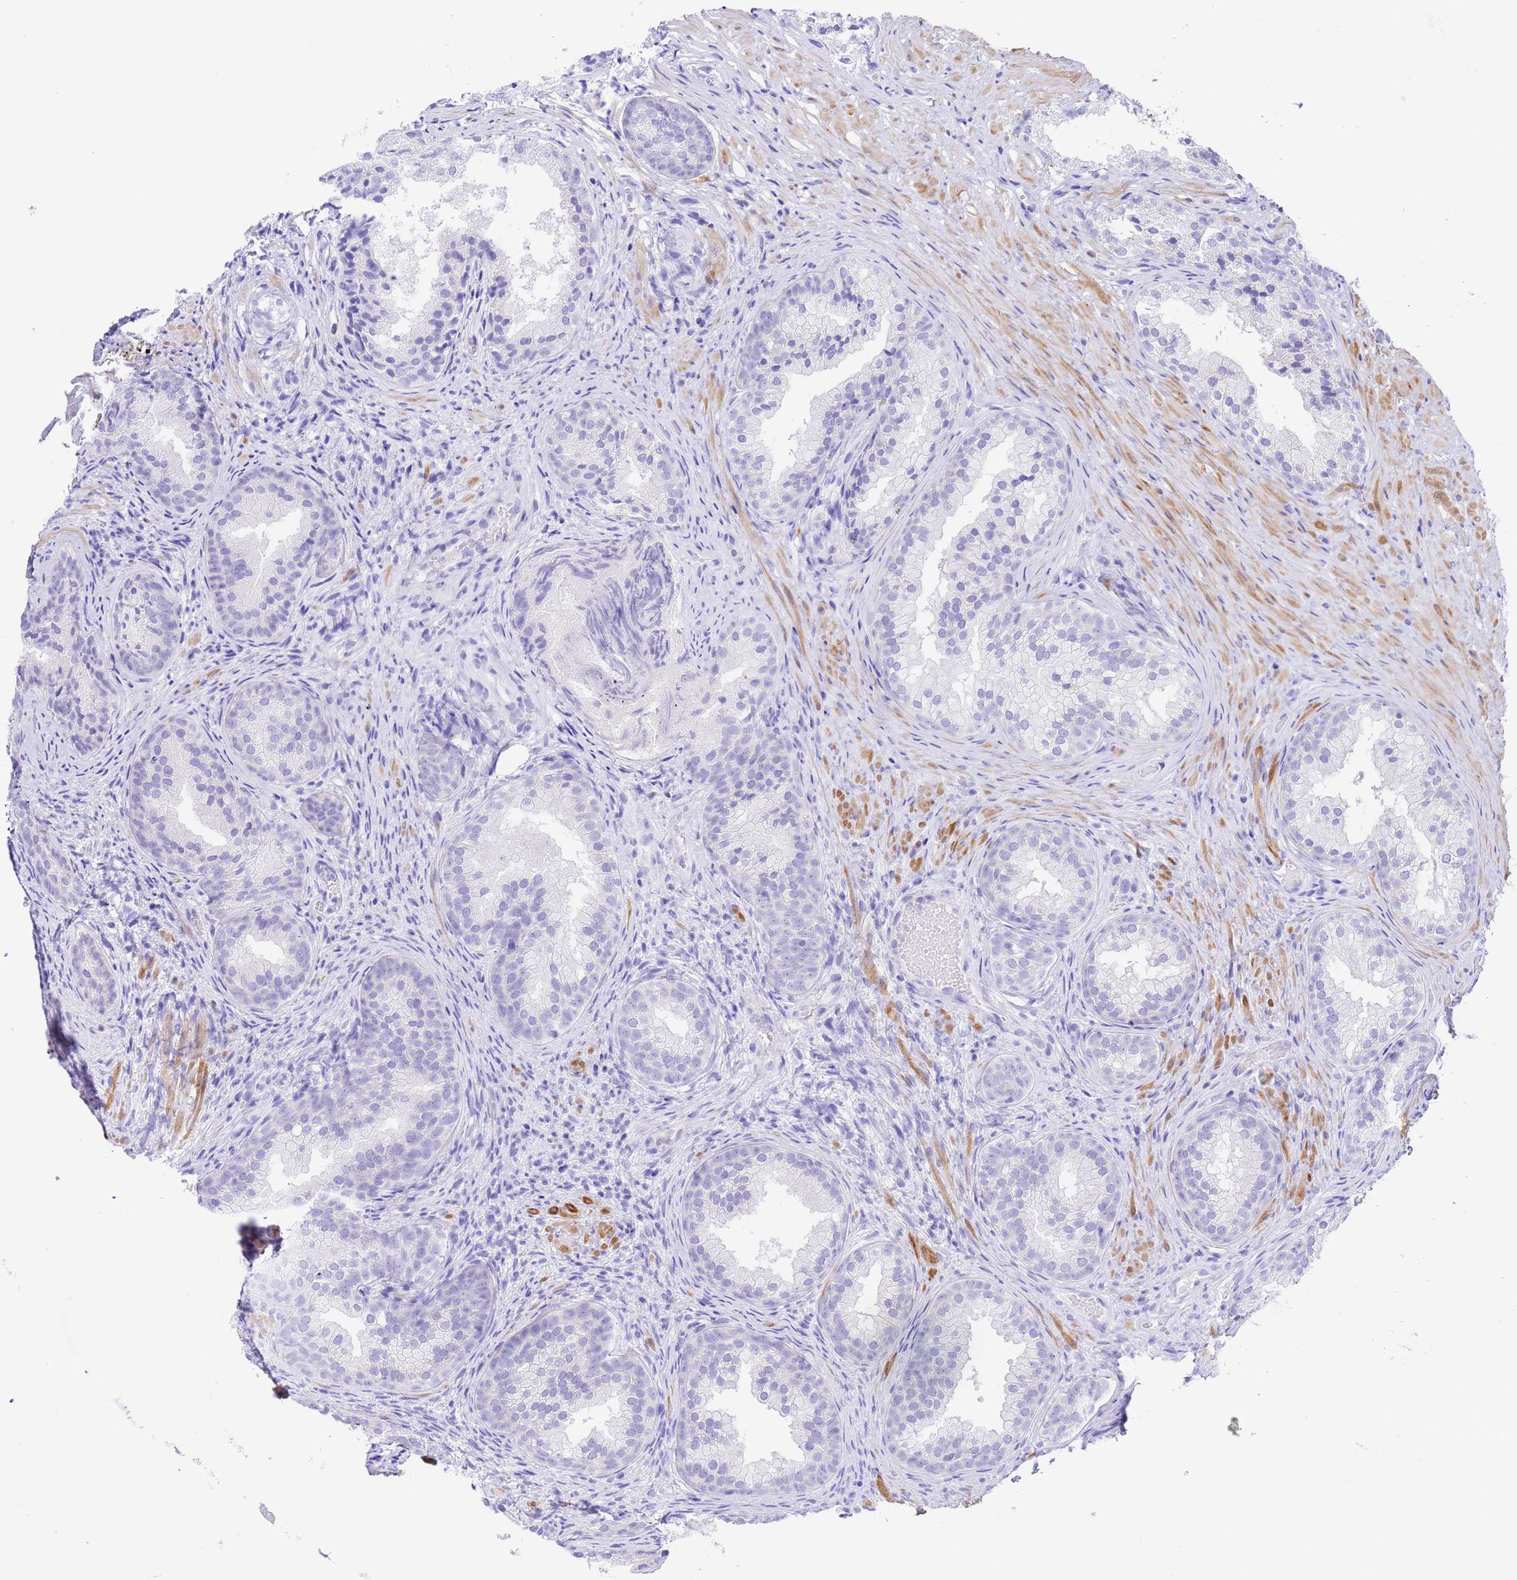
{"staining": {"intensity": "negative", "quantity": "none", "location": "none"}, "tissue": "prostate", "cell_type": "Glandular cells", "image_type": "normal", "snomed": [{"axis": "morphology", "description": "Normal tissue, NOS"}, {"axis": "topography", "description": "Prostate"}], "caption": "Glandular cells are negative for brown protein staining in unremarkable prostate. (Brightfield microscopy of DAB immunohistochemistry (IHC) at high magnification).", "gene": "USP38", "patient": {"sex": "male", "age": 76}}